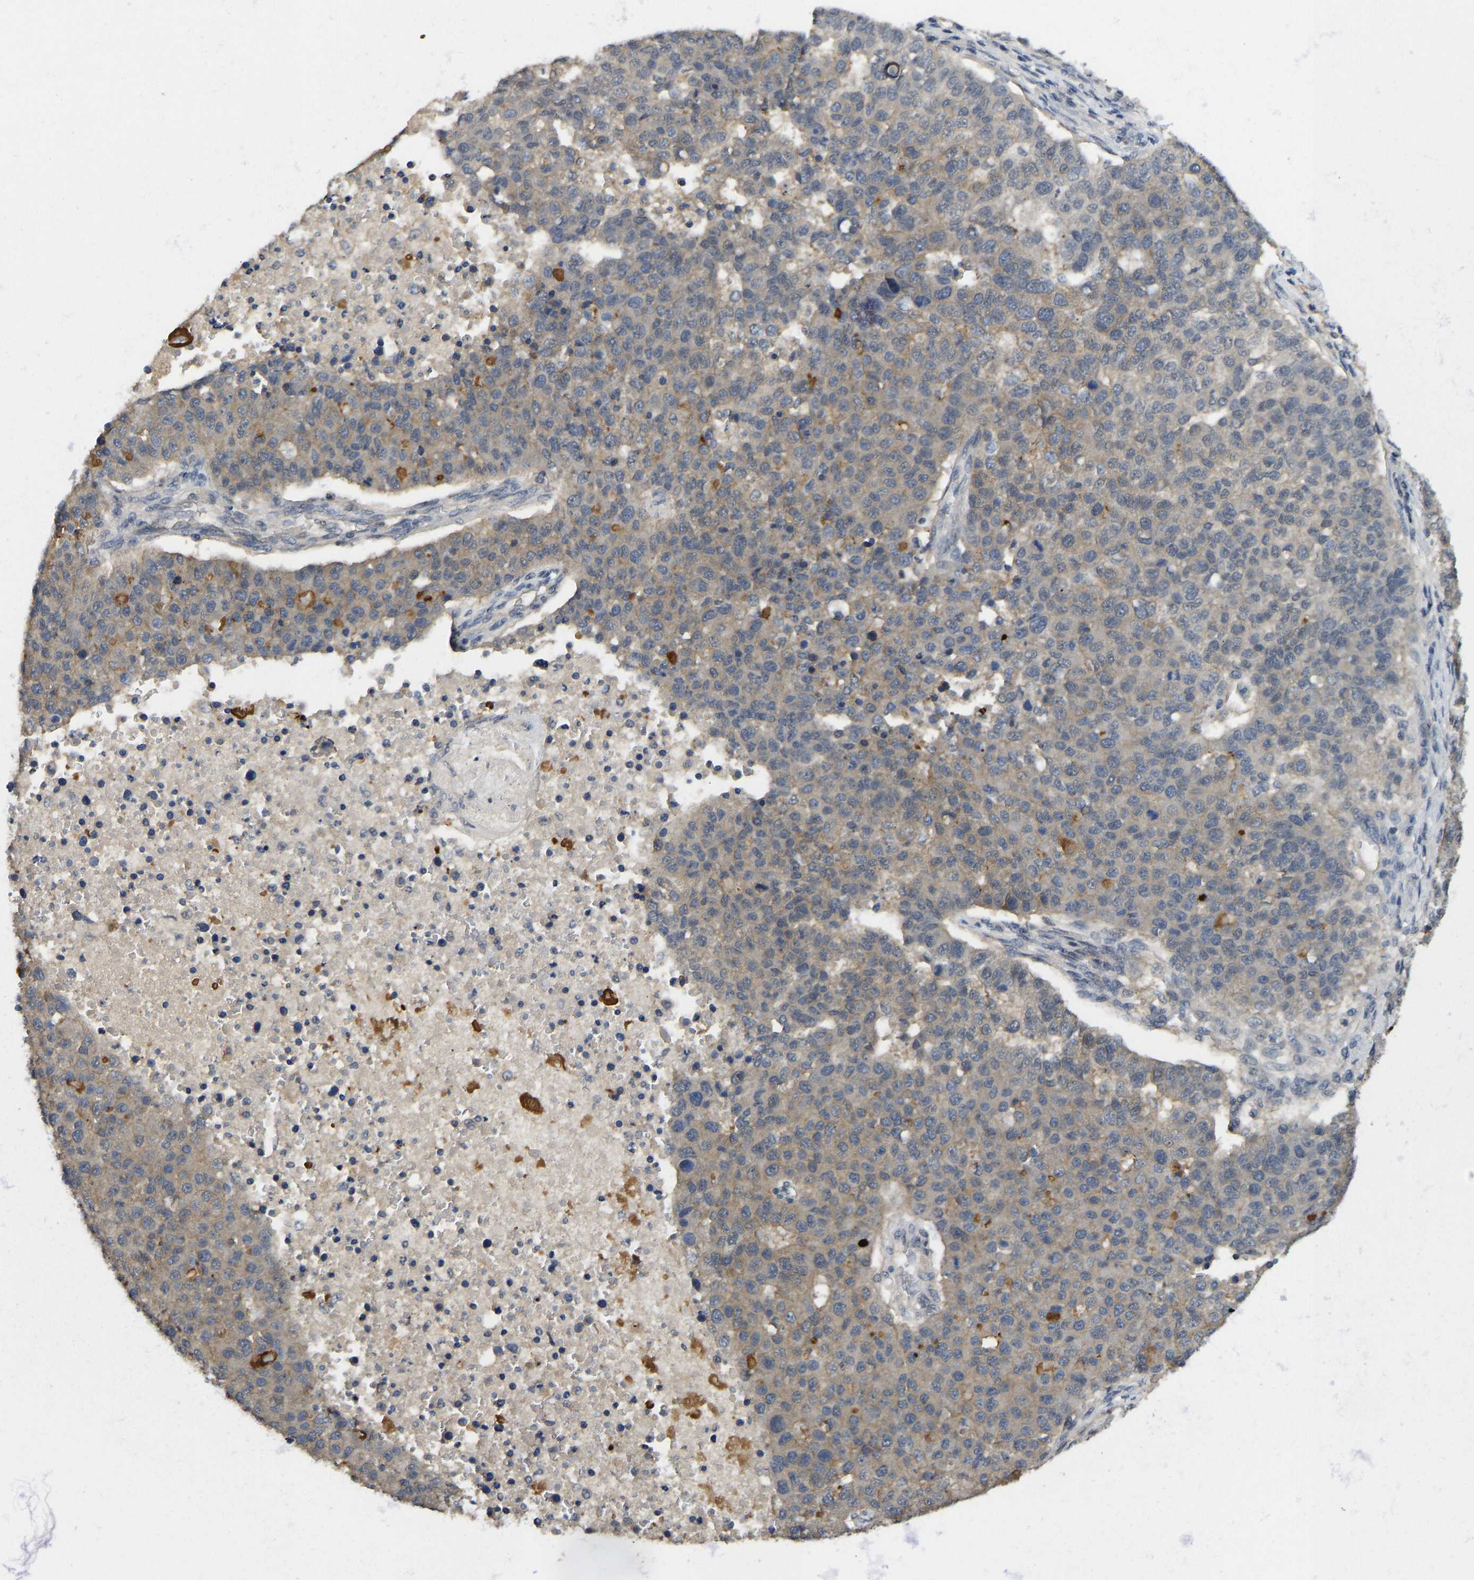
{"staining": {"intensity": "moderate", "quantity": "<25%", "location": "cytoplasmic/membranous"}, "tissue": "pancreatic cancer", "cell_type": "Tumor cells", "image_type": "cancer", "snomed": [{"axis": "morphology", "description": "Adenocarcinoma, NOS"}, {"axis": "topography", "description": "Pancreas"}], "caption": "A high-resolution histopathology image shows IHC staining of pancreatic cancer (adenocarcinoma), which exhibits moderate cytoplasmic/membranous expression in approximately <25% of tumor cells.", "gene": "NDRG3", "patient": {"sex": "female", "age": 61}}